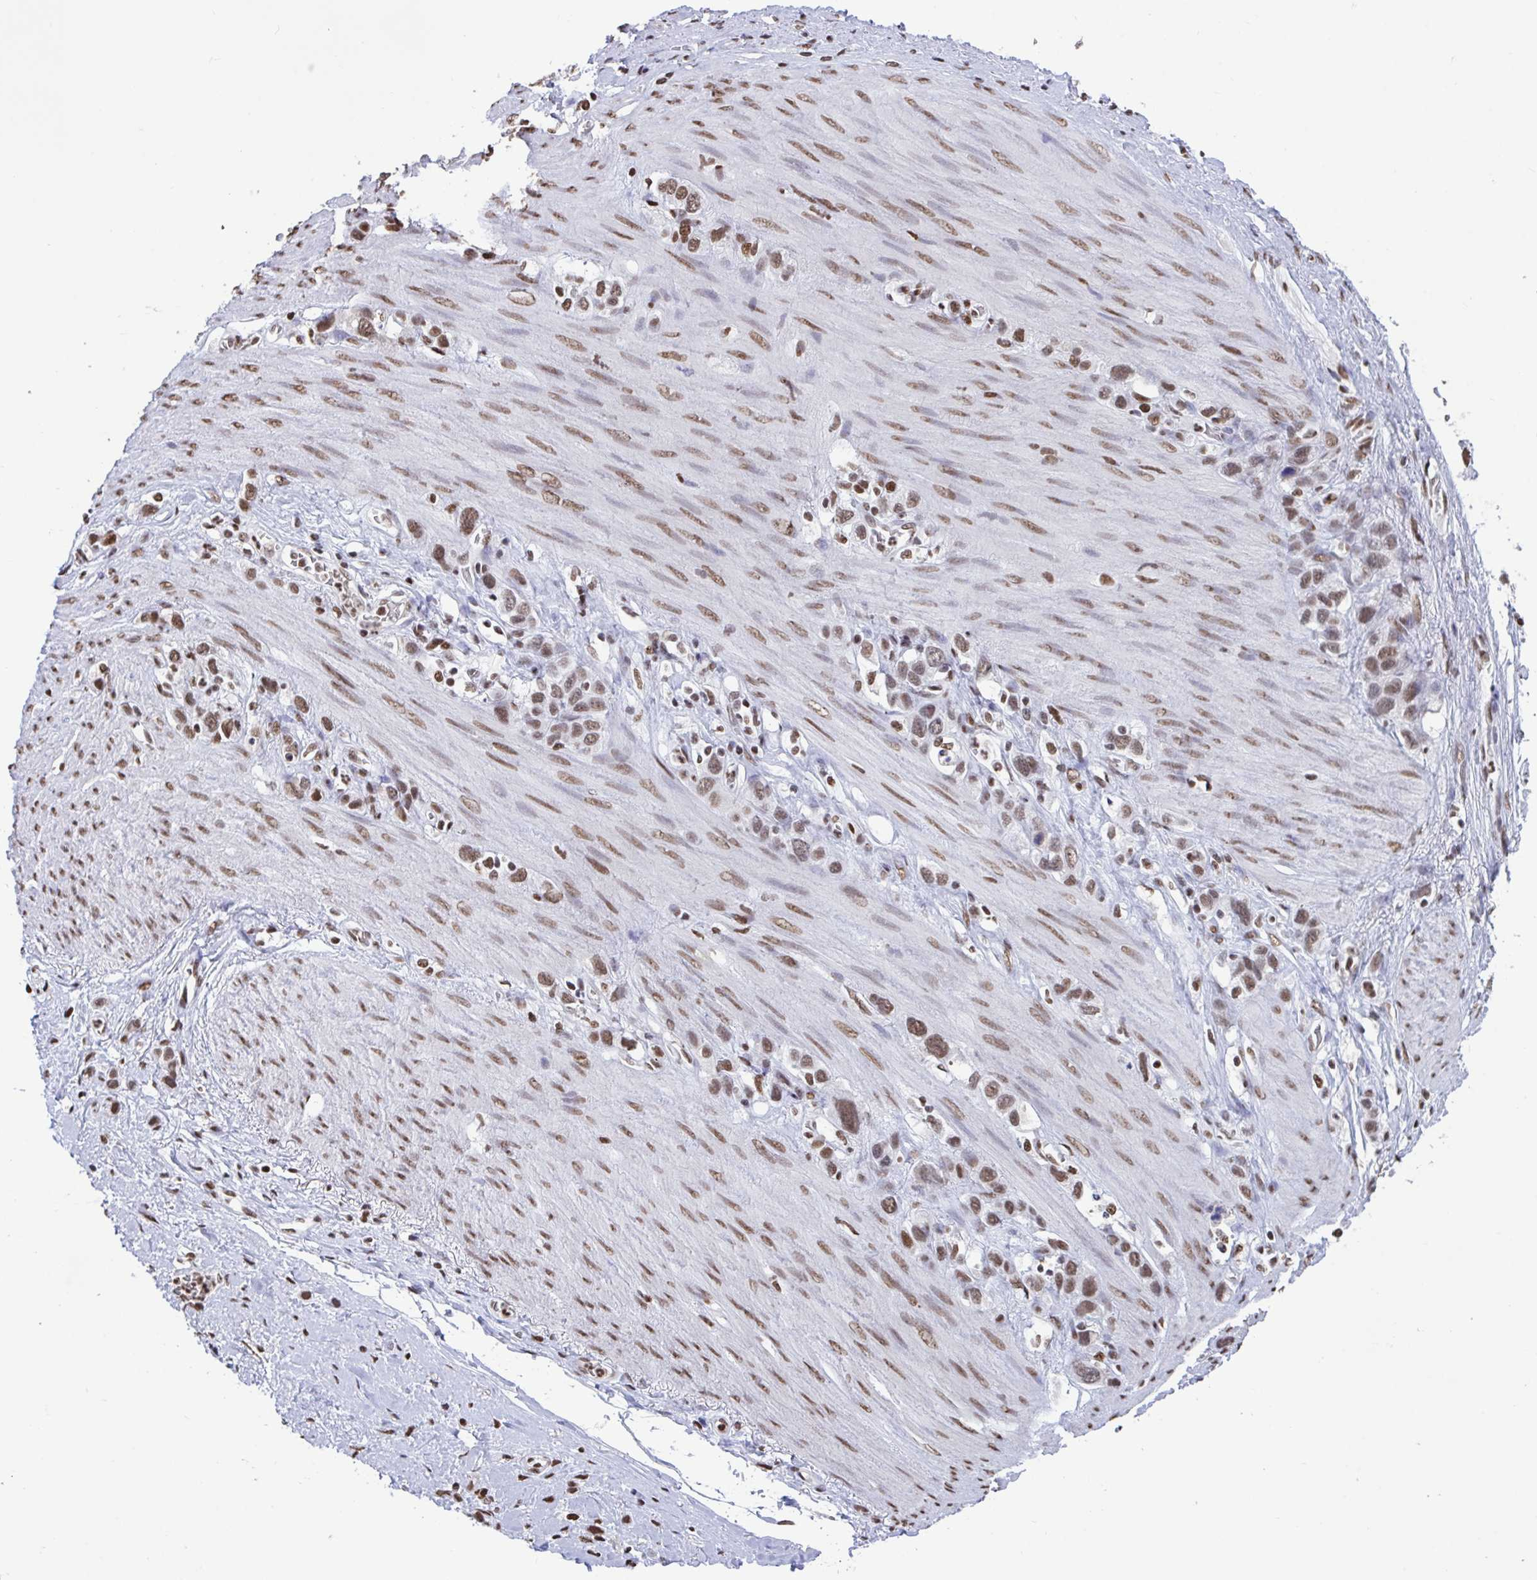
{"staining": {"intensity": "moderate", "quantity": ">75%", "location": "nuclear"}, "tissue": "stomach cancer", "cell_type": "Tumor cells", "image_type": "cancer", "snomed": [{"axis": "morphology", "description": "Adenocarcinoma, NOS"}, {"axis": "topography", "description": "Stomach"}], "caption": "Immunohistochemistry histopathology image of neoplastic tissue: human stomach cancer (adenocarcinoma) stained using IHC reveals medium levels of moderate protein expression localized specifically in the nuclear of tumor cells, appearing as a nuclear brown color.", "gene": "HNRNPDL", "patient": {"sex": "female", "age": 65}}